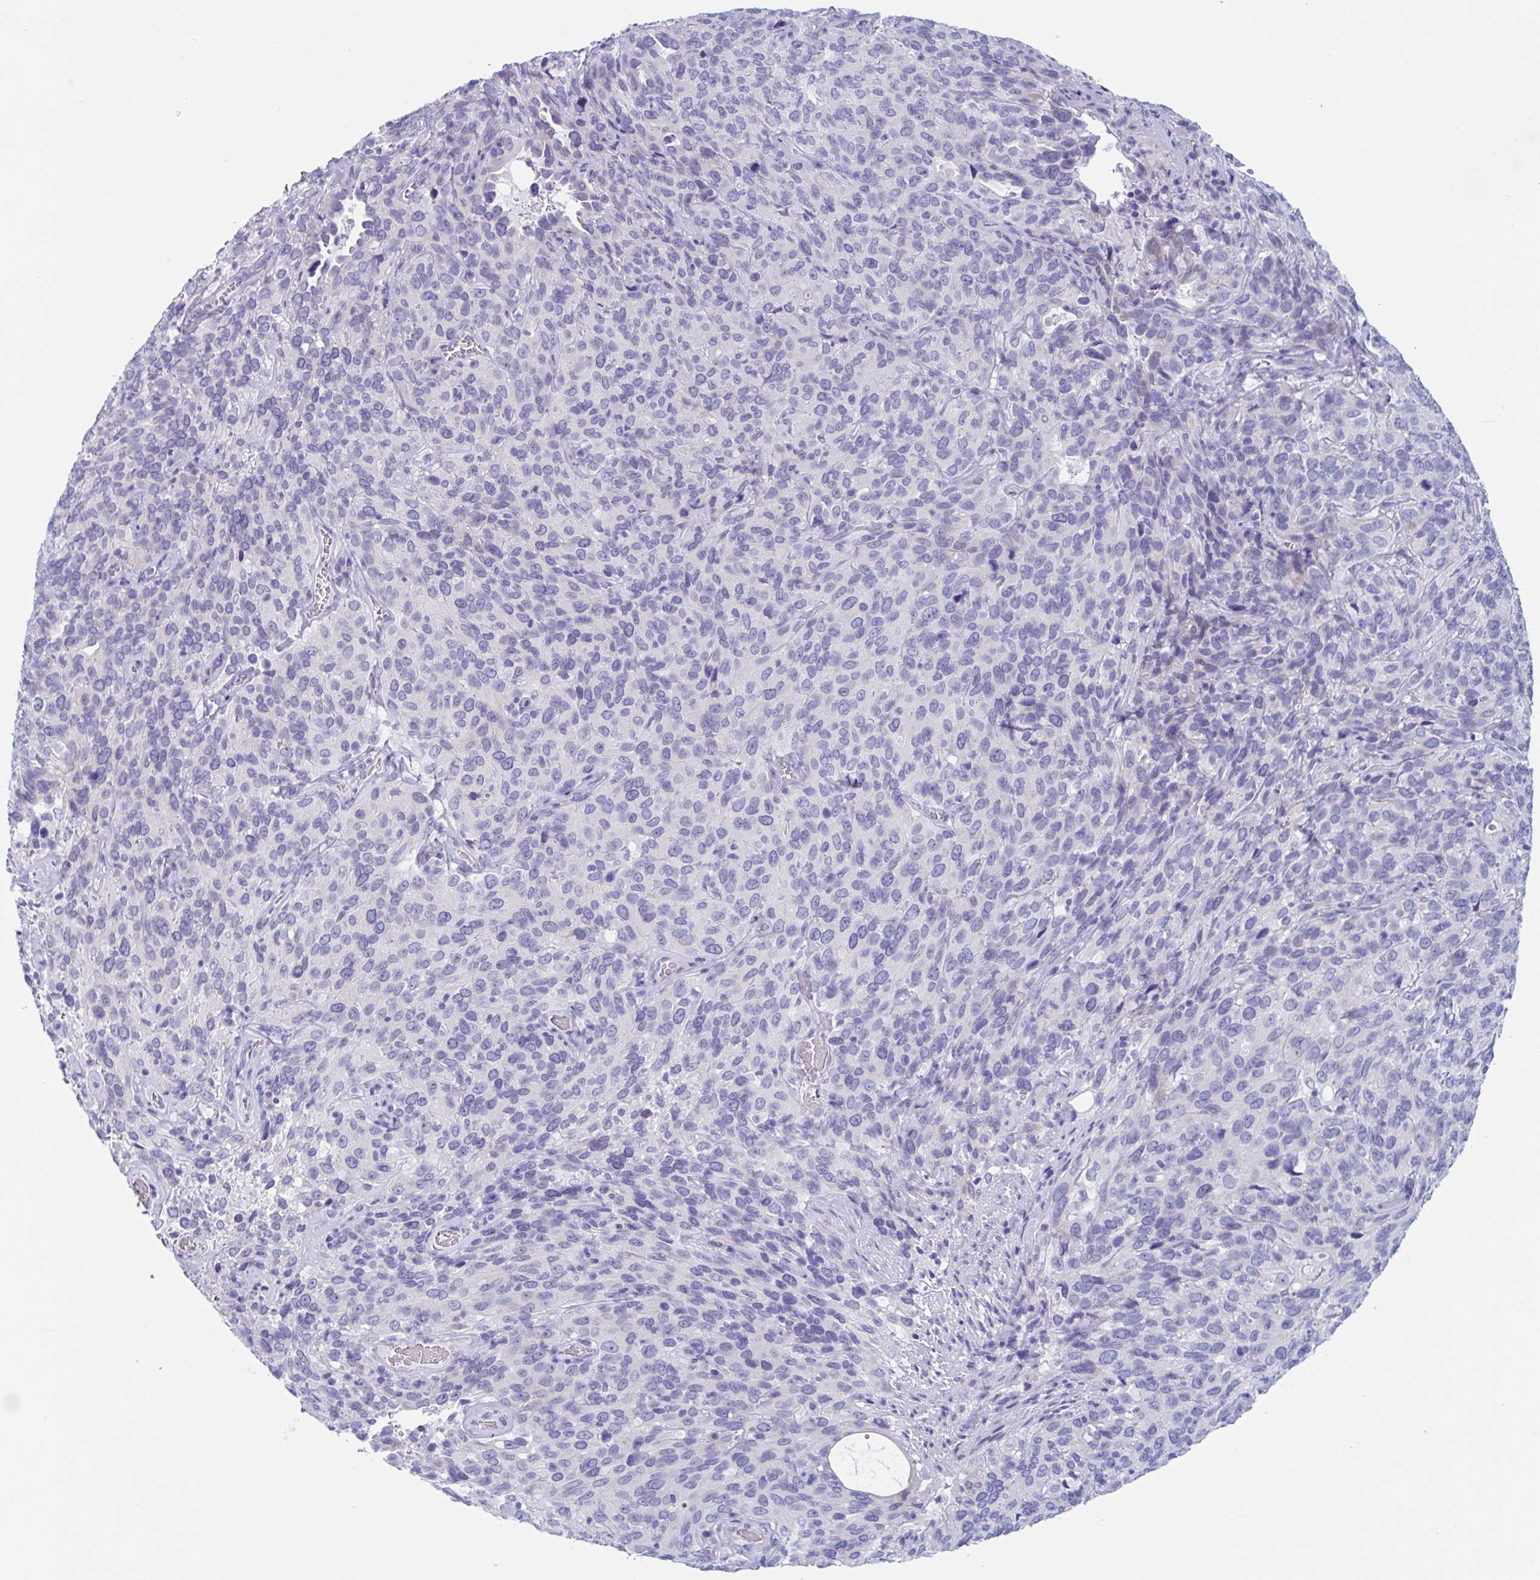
{"staining": {"intensity": "negative", "quantity": "none", "location": "none"}, "tissue": "cervical cancer", "cell_type": "Tumor cells", "image_type": "cancer", "snomed": [{"axis": "morphology", "description": "Squamous cell carcinoma, NOS"}, {"axis": "topography", "description": "Cervix"}], "caption": "There is no significant expression in tumor cells of cervical cancer.", "gene": "ZPBP", "patient": {"sex": "female", "age": 51}}